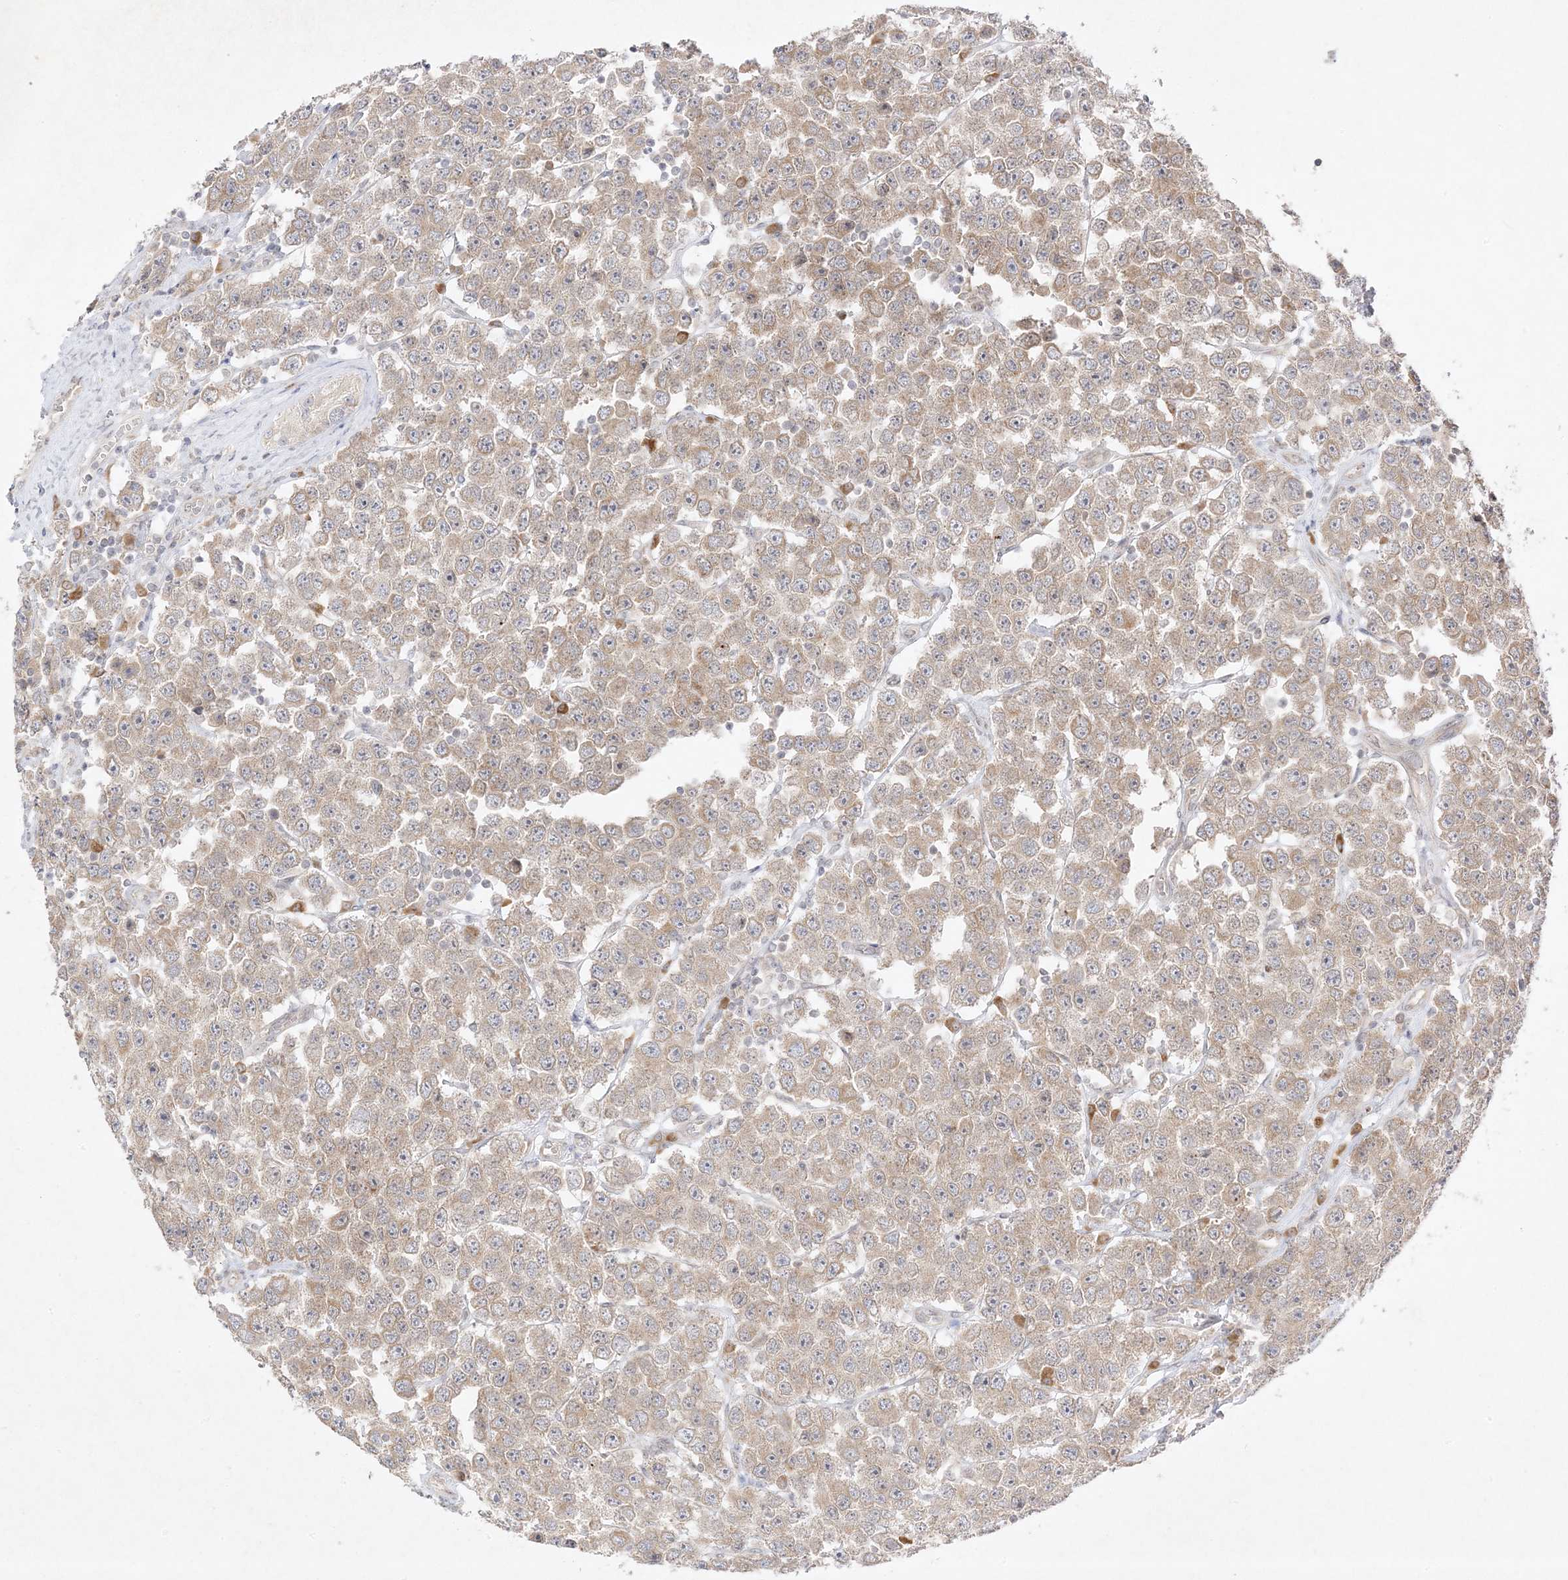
{"staining": {"intensity": "weak", "quantity": ">75%", "location": "cytoplasmic/membranous"}, "tissue": "testis cancer", "cell_type": "Tumor cells", "image_type": "cancer", "snomed": [{"axis": "morphology", "description": "Seminoma, NOS"}, {"axis": "topography", "description": "Testis"}], "caption": "A low amount of weak cytoplasmic/membranous staining is seen in approximately >75% of tumor cells in testis cancer (seminoma) tissue.", "gene": "C2CD2", "patient": {"sex": "male", "age": 28}}